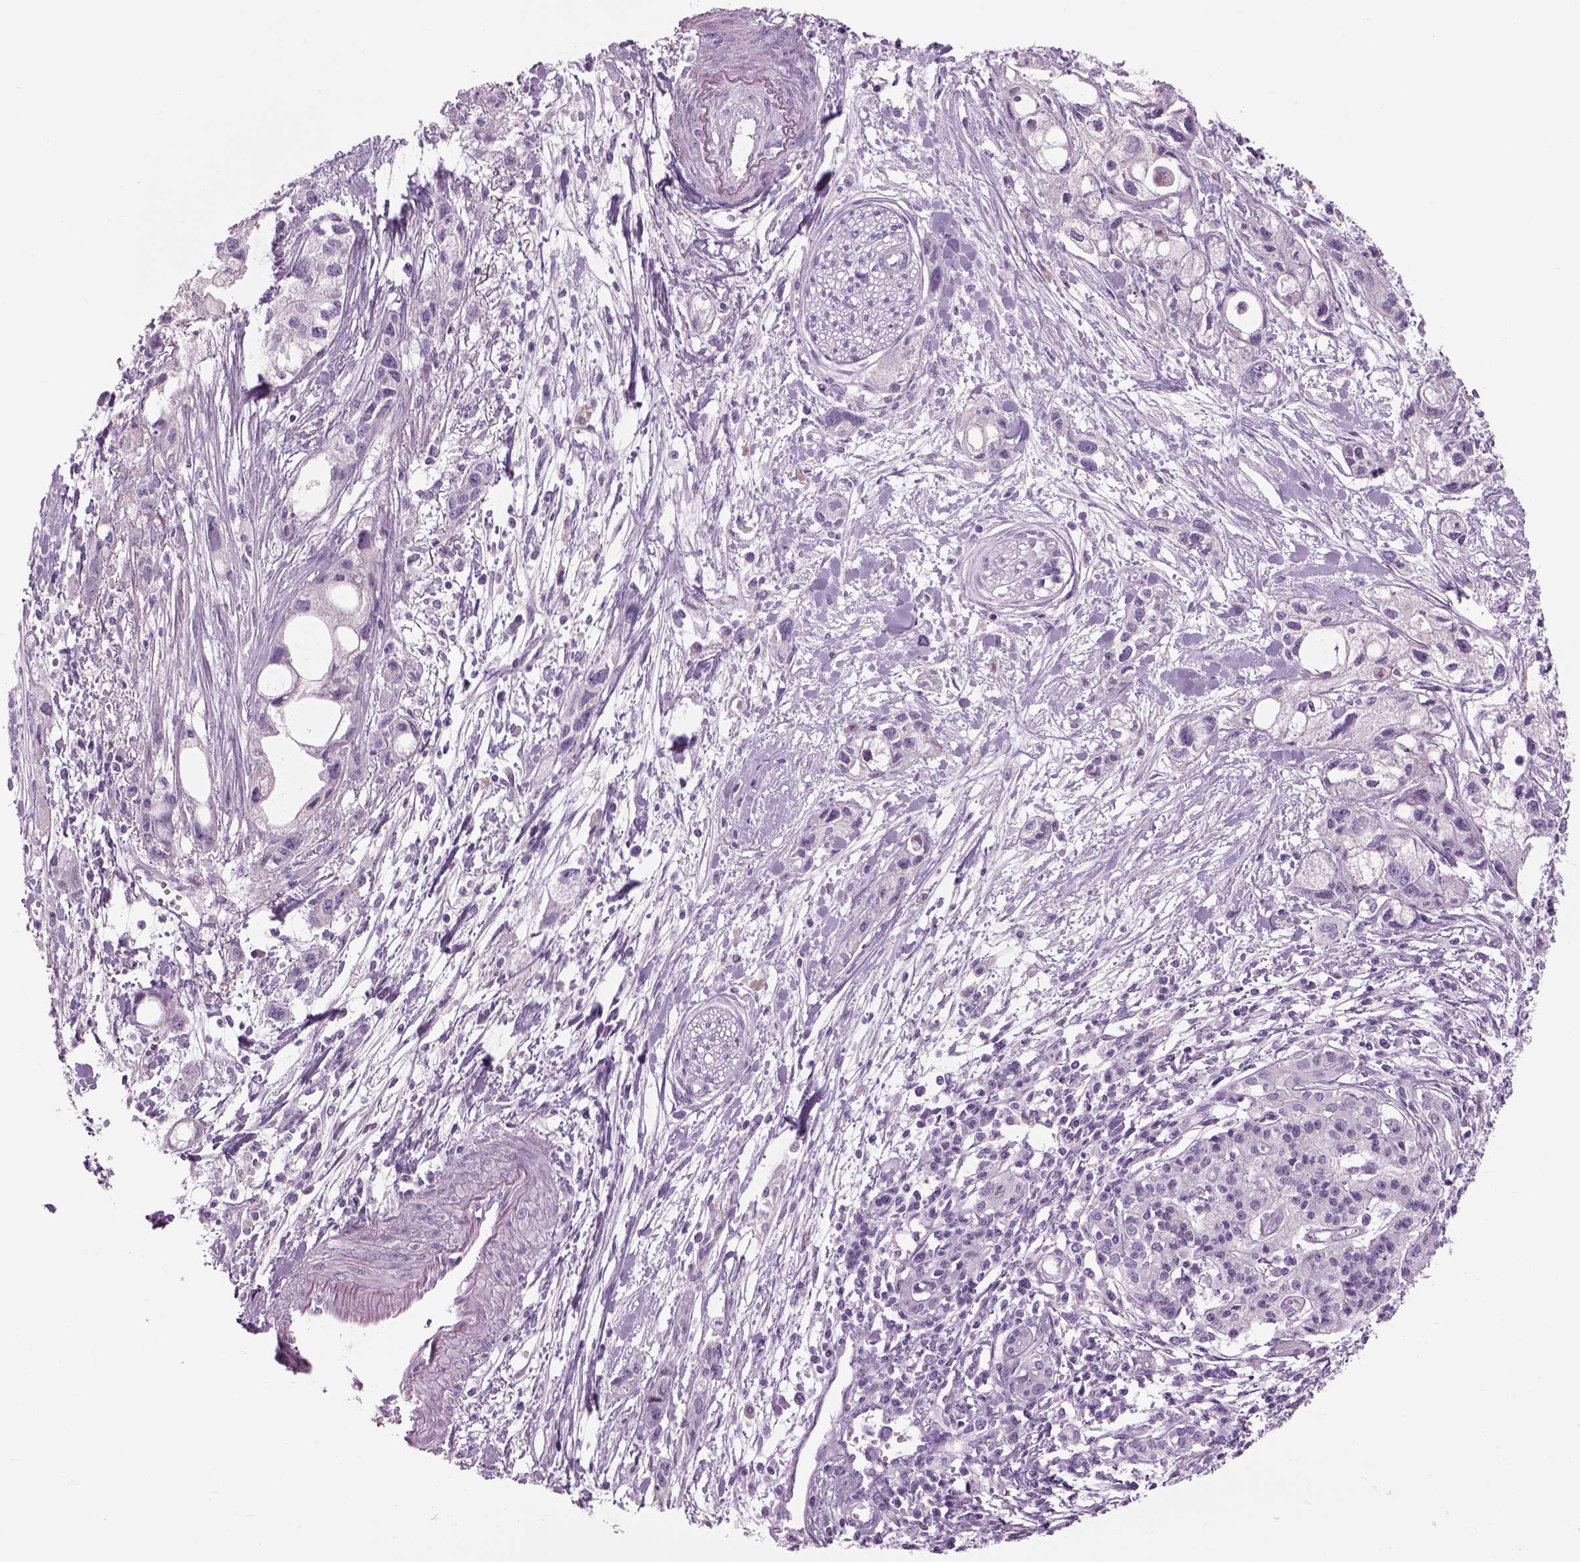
{"staining": {"intensity": "negative", "quantity": "none", "location": "none"}, "tissue": "pancreatic cancer", "cell_type": "Tumor cells", "image_type": "cancer", "snomed": [{"axis": "morphology", "description": "Adenocarcinoma, NOS"}, {"axis": "topography", "description": "Pancreas"}], "caption": "A histopathology image of adenocarcinoma (pancreatic) stained for a protein shows no brown staining in tumor cells.", "gene": "MDH1B", "patient": {"sex": "female", "age": 61}}